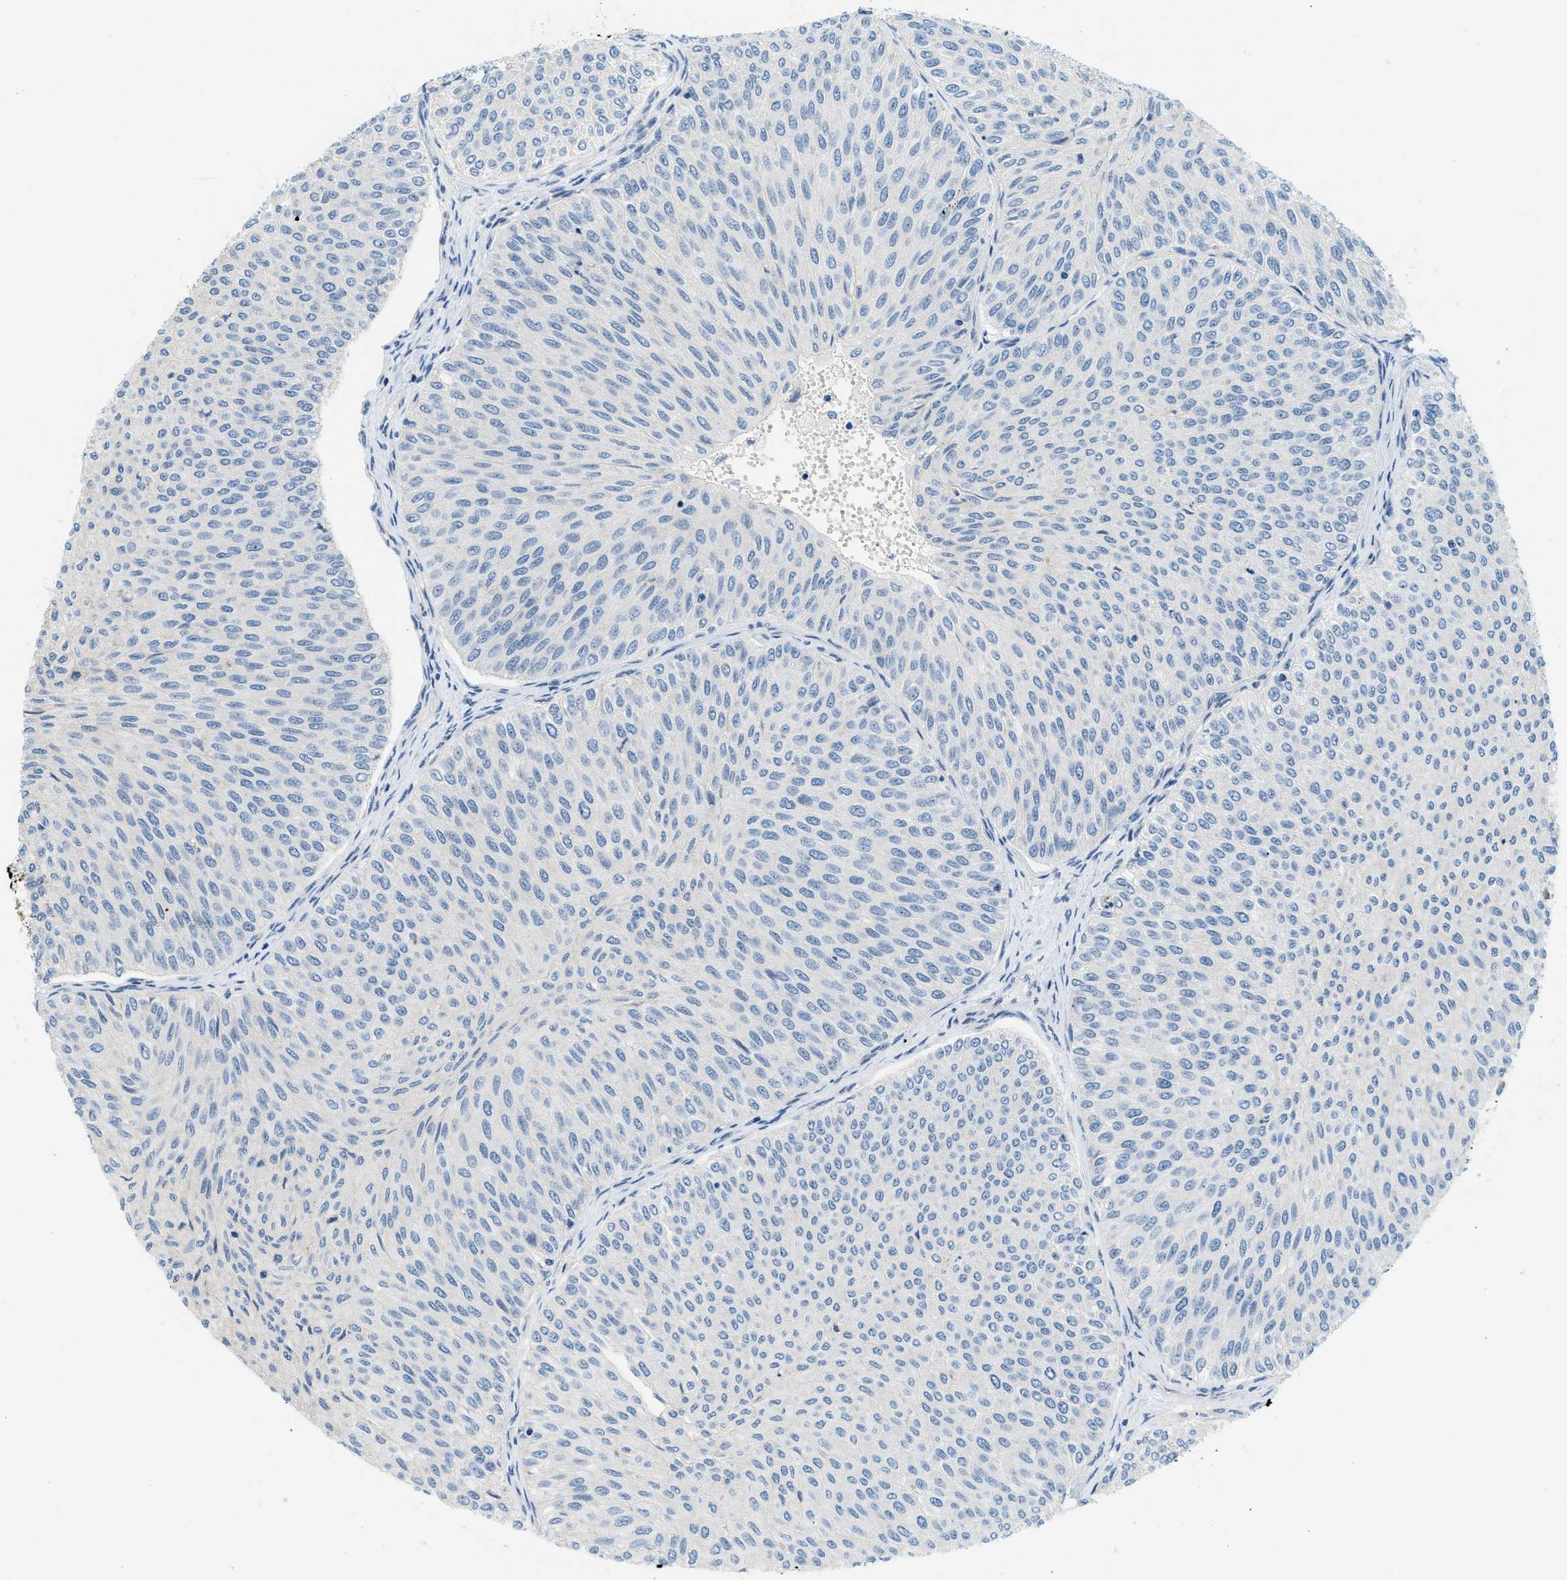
{"staining": {"intensity": "negative", "quantity": "none", "location": "none"}, "tissue": "urothelial cancer", "cell_type": "Tumor cells", "image_type": "cancer", "snomed": [{"axis": "morphology", "description": "Urothelial carcinoma, Low grade"}, {"axis": "topography", "description": "Urinary bladder"}], "caption": "Protein analysis of low-grade urothelial carcinoma demonstrates no significant positivity in tumor cells. (DAB (3,3'-diaminobenzidine) immunohistochemistry with hematoxylin counter stain).", "gene": "CYP4X1", "patient": {"sex": "male", "age": 78}}